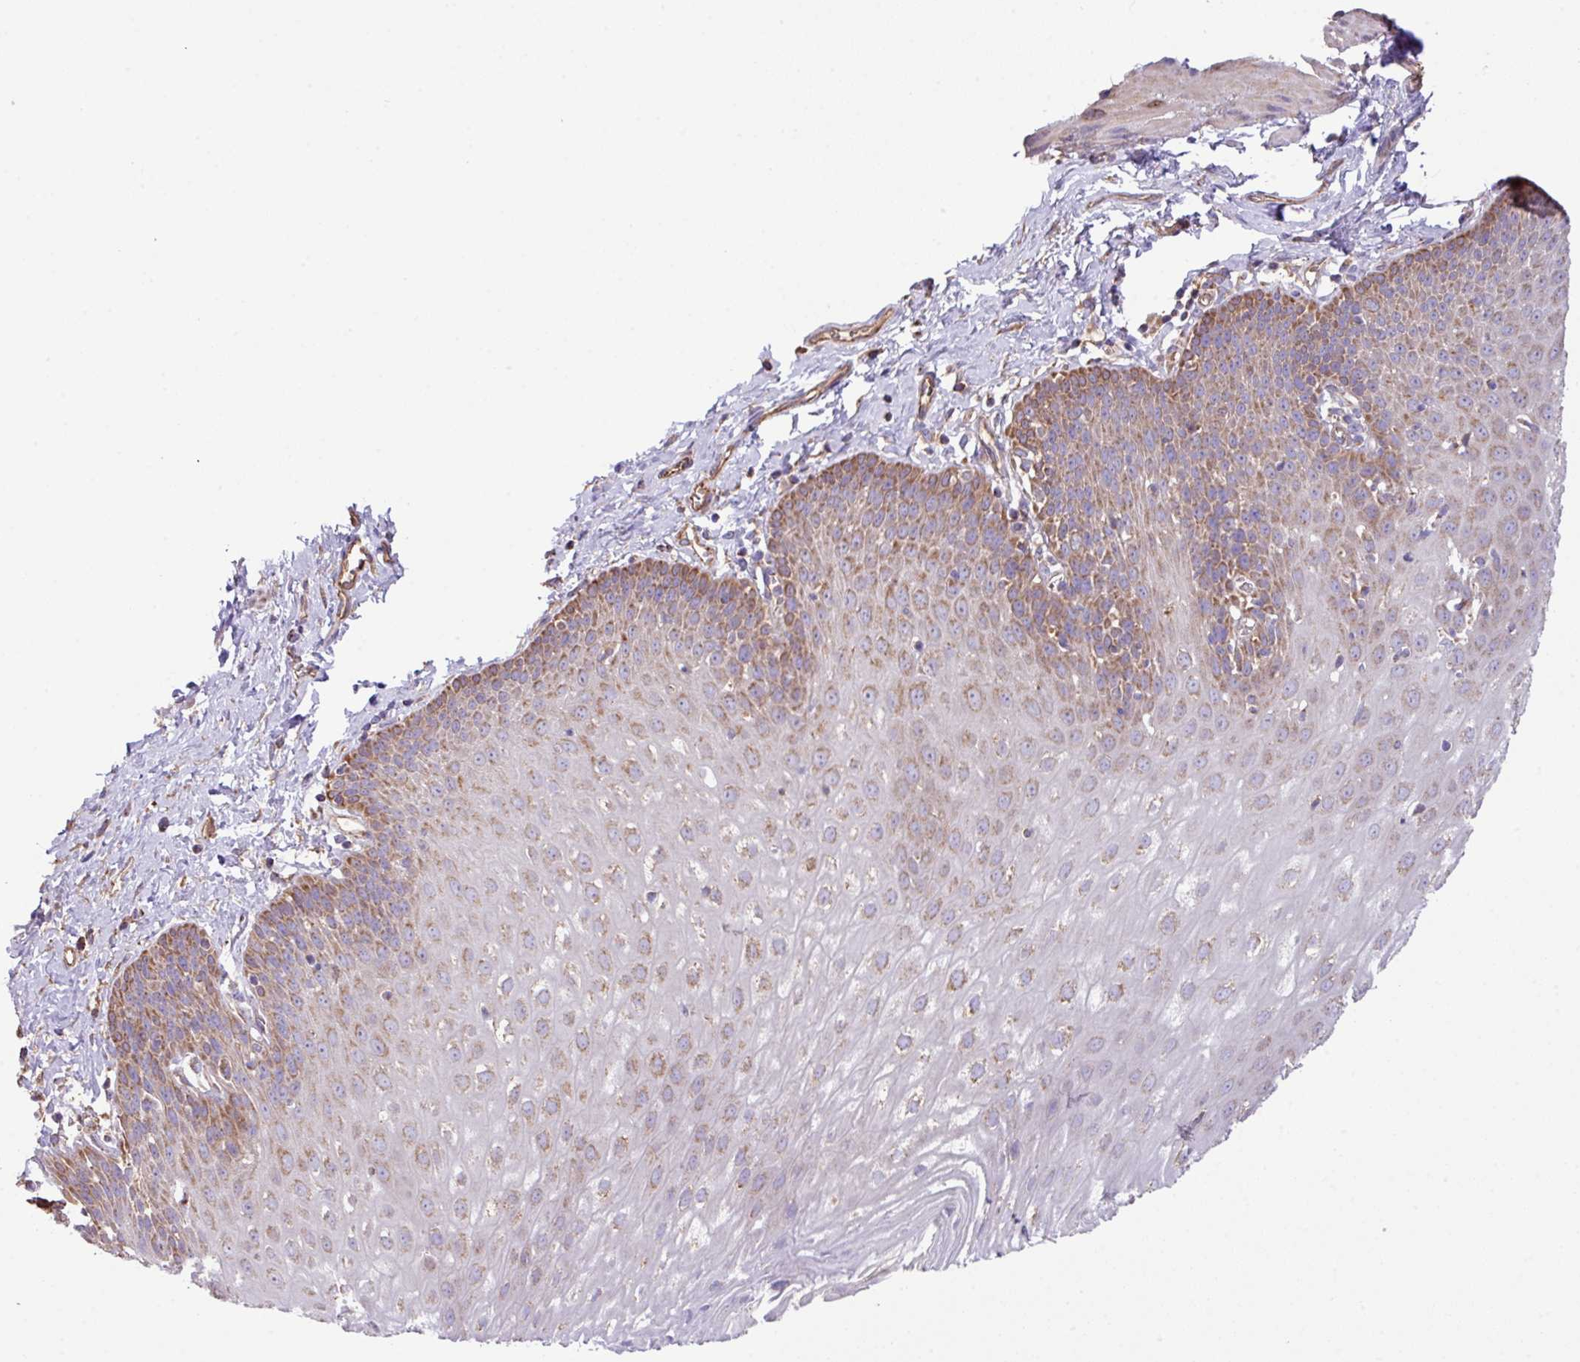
{"staining": {"intensity": "moderate", "quantity": ">75%", "location": "cytoplasmic/membranous"}, "tissue": "esophagus", "cell_type": "Squamous epithelial cells", "image_type": "normal", "snomed": [{"axis": "morphology", "description": "Normal tissue, NOS"}, {"axis": "topography", "description": "Esophagus"}], "caption": "Immunohistochemistry (IHC) (DAB) staining of normal human esophagus exhibits moderate cytoplasmic/membranous protein staining in approximately >75% of squamous epithelial cells.", "gene": "LRRC53", "patient": {"sex": "female", "age": 61}}